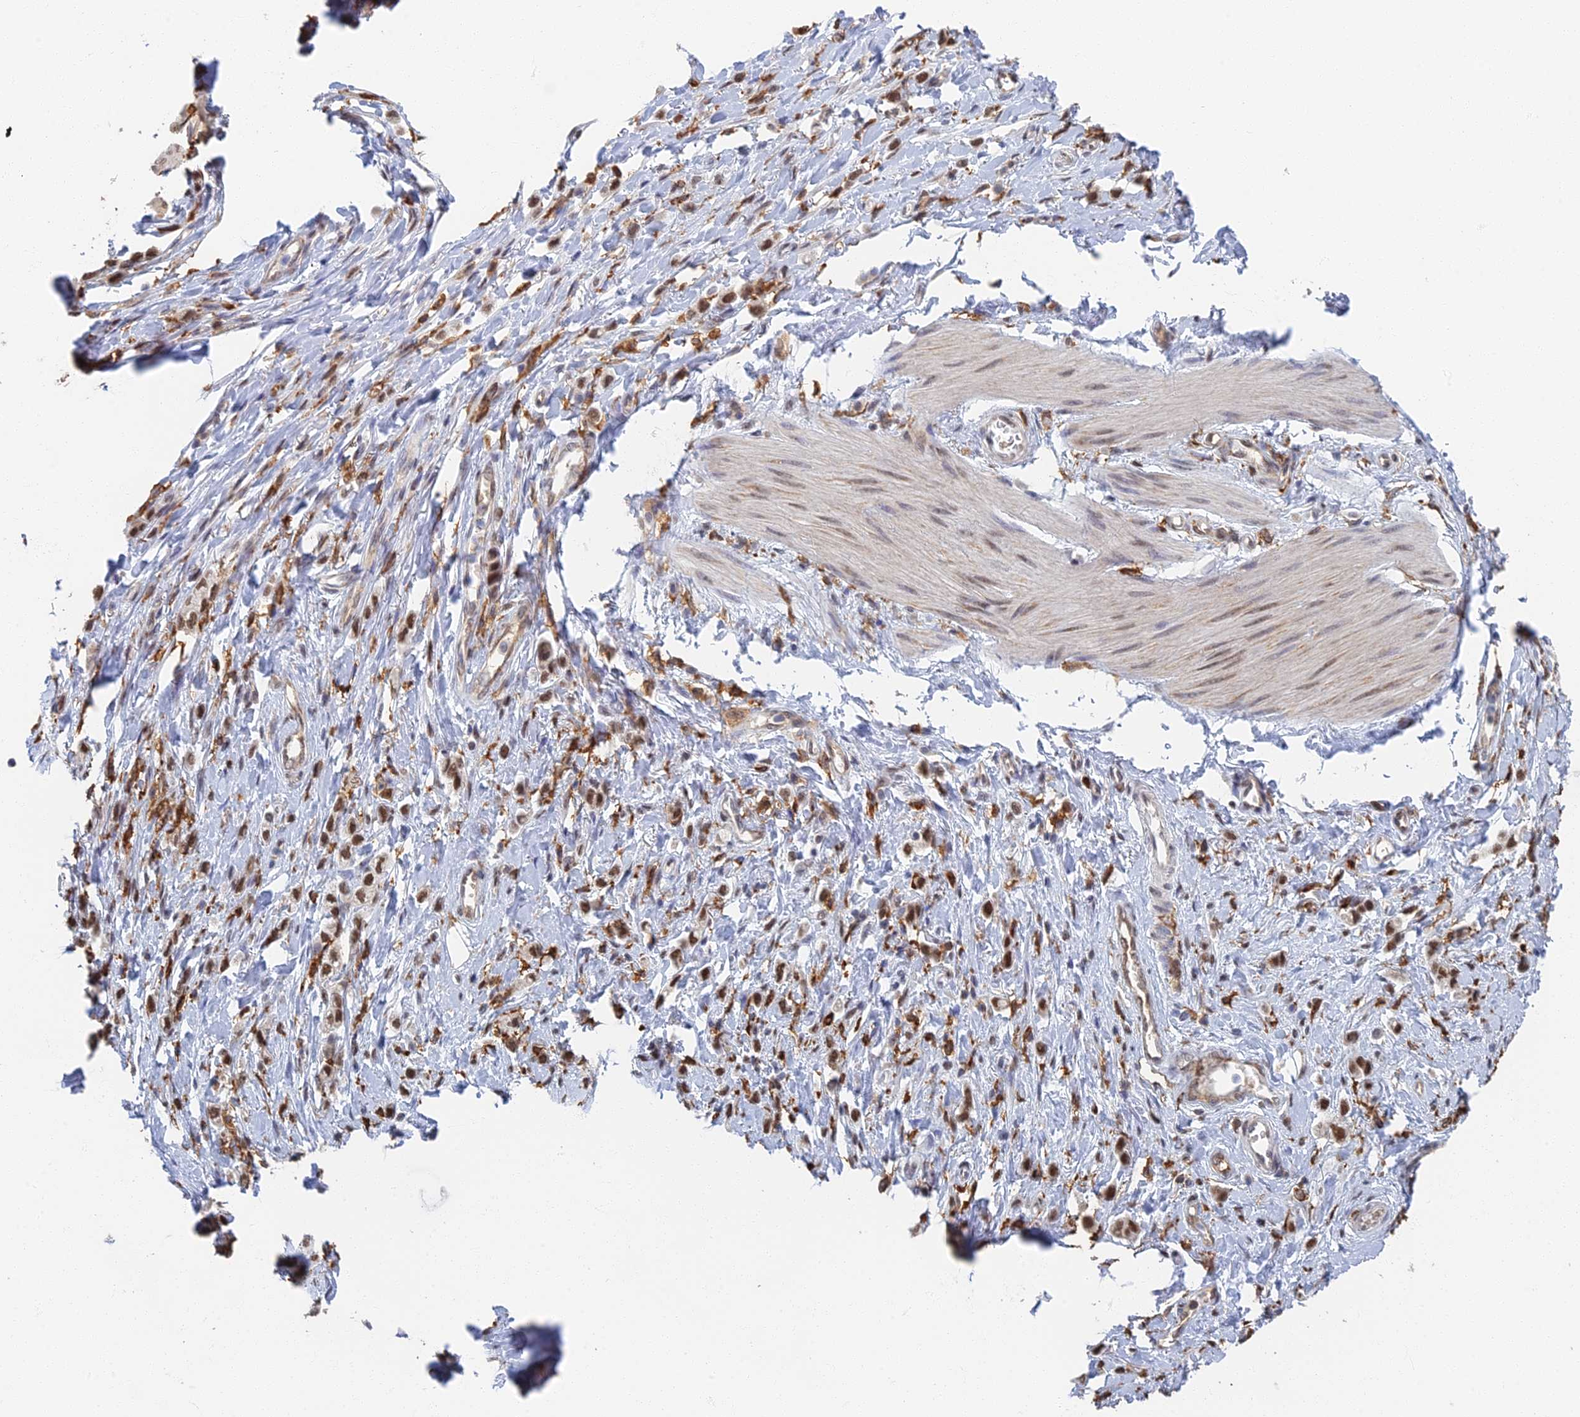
{"staining": {"intensity": "moderate", "quantity": ">75%", "location": "nuclear"}, "tissue": "stomach cancer", "cell_type": "Tumor cells", "image_type": "cancer", "snomed": [{"axis": "morphology", "description": "Adenocarcinoma, NOS"}, {"axis": "topography", "description": "Stomach"}], "caption": "Stomach adenocarcinoma stained for a protein (brown) shows moderate nuclear positive positivity in approximately >75% of tumor cells.", "gene": "GPATCH1", "patient": {"sex": "female", "age": 65}}